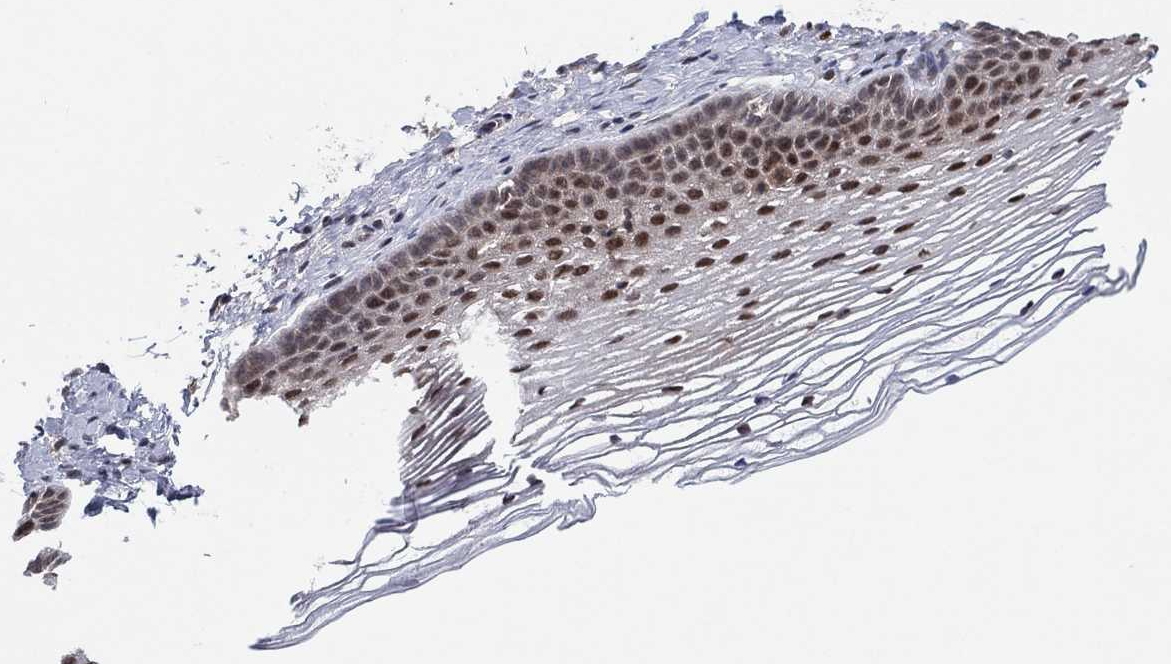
{"staining": {"intensity": "moderate", "quantity": "25%-75%", "location": "nuclear"}, "tissue": "cervix", "cell_type": "Squamous epithelial cells", "image_type": "normal", "snomed": [{"axis": "morphology", "description": "Normal tissue, NOS"}, {"axis": "topography", "description": "Cervix"}], "caption": "Benign cervix shows moderate nuclear positivity in about 25%-75% of squamous epithelial cells, visualized by immunohistochemistry.", "gene": "DGCR8", "patient": {"sex": "female", "age": 39}}